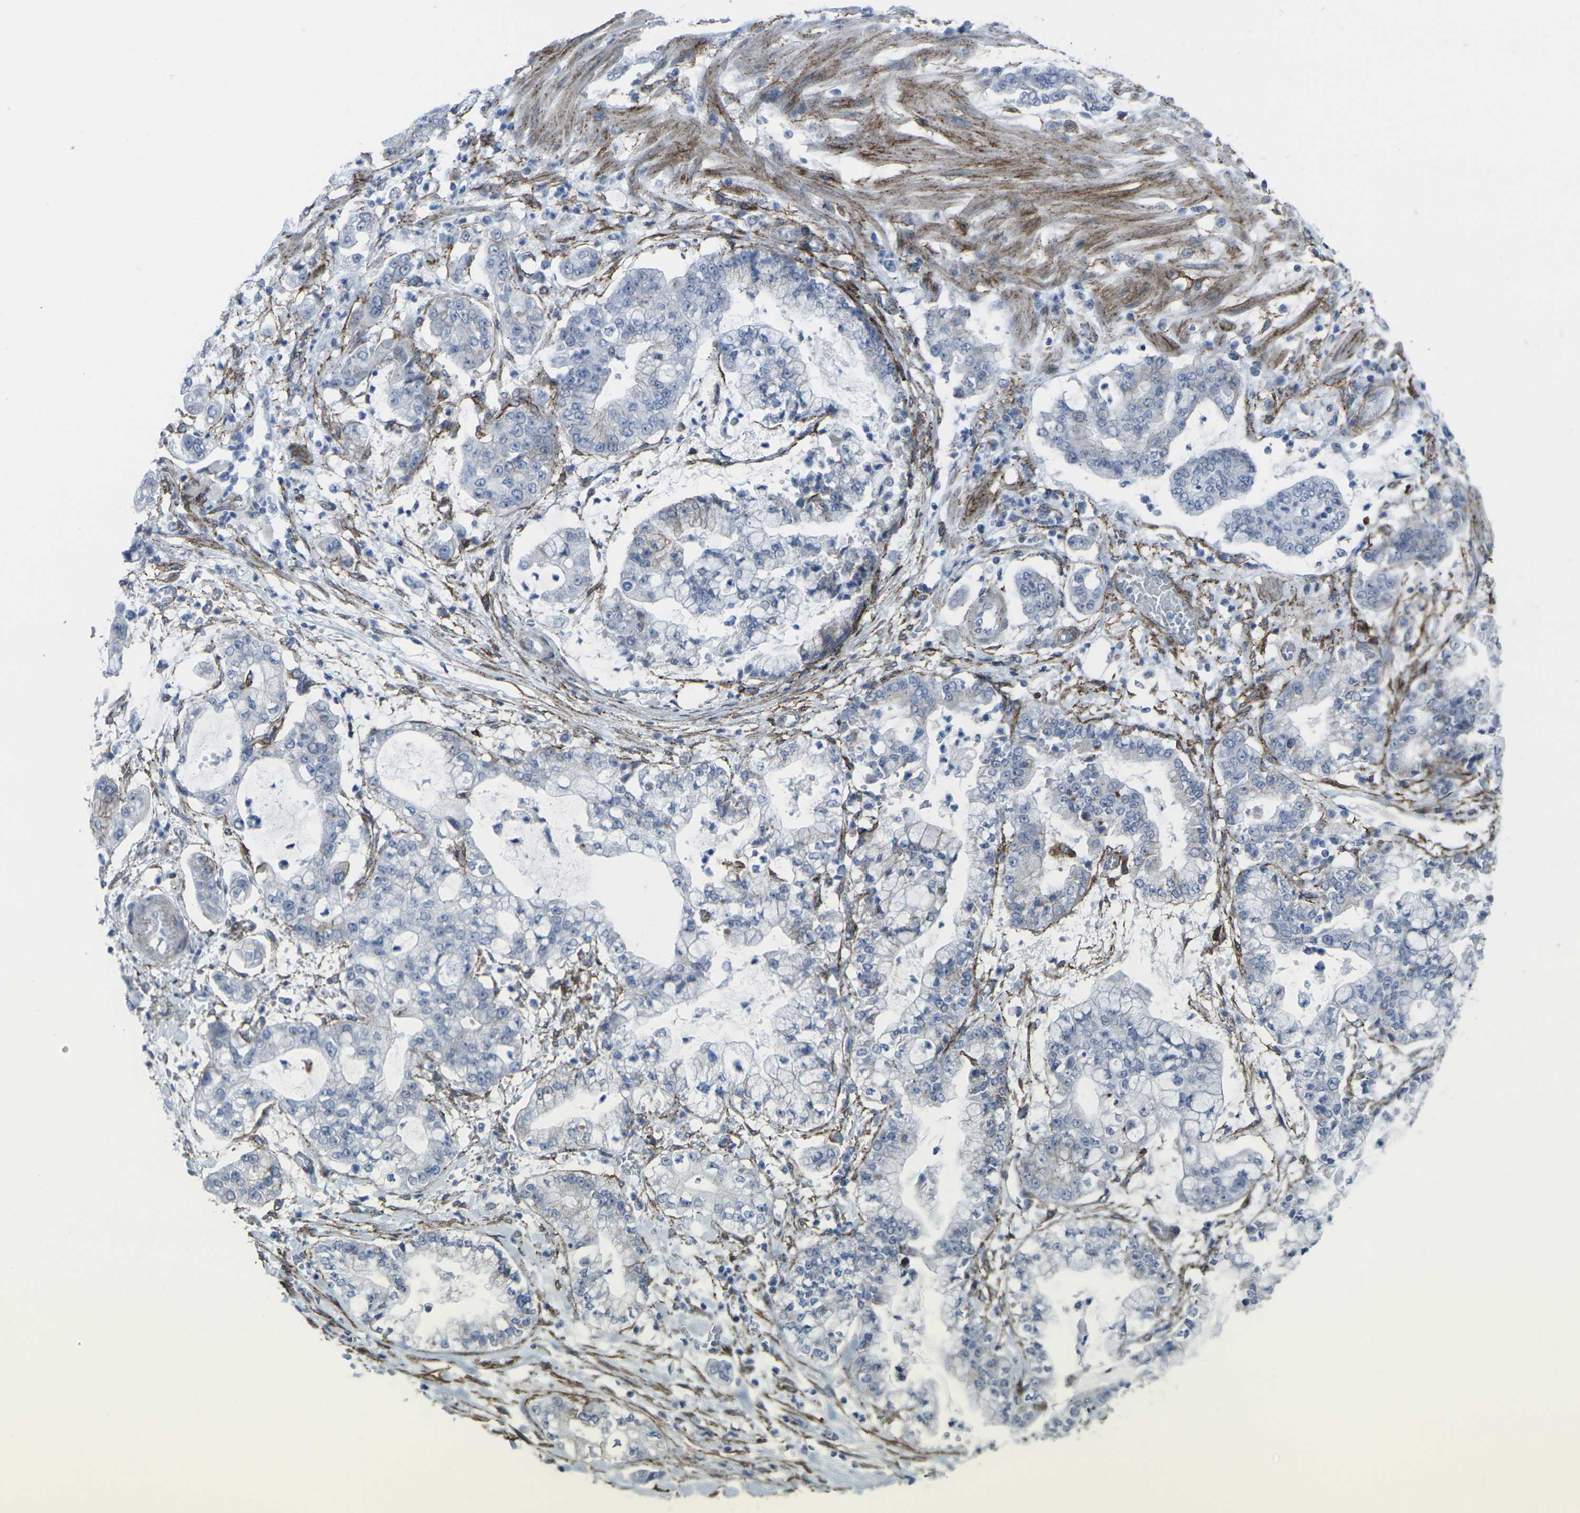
{"staining": {"intensity": "negative", "quantity": "none", "location": "none"}, "tissue": "stomach cancer", "cell_type": "Tumor cells", "image_type": "cancer", "snomed": [{"axis": "morphology", "description": "Adenocarcinoma, NOS"}, {"axis": "topography", "description": "Stomach"}], "caption": "This is a photomicrograph of immunohistochemistry (IHC) staining of stomach cancer, which shows no expression in tumor cells.", "gene": "CDH11", "patient": {"sex": "male", "age": 76}}